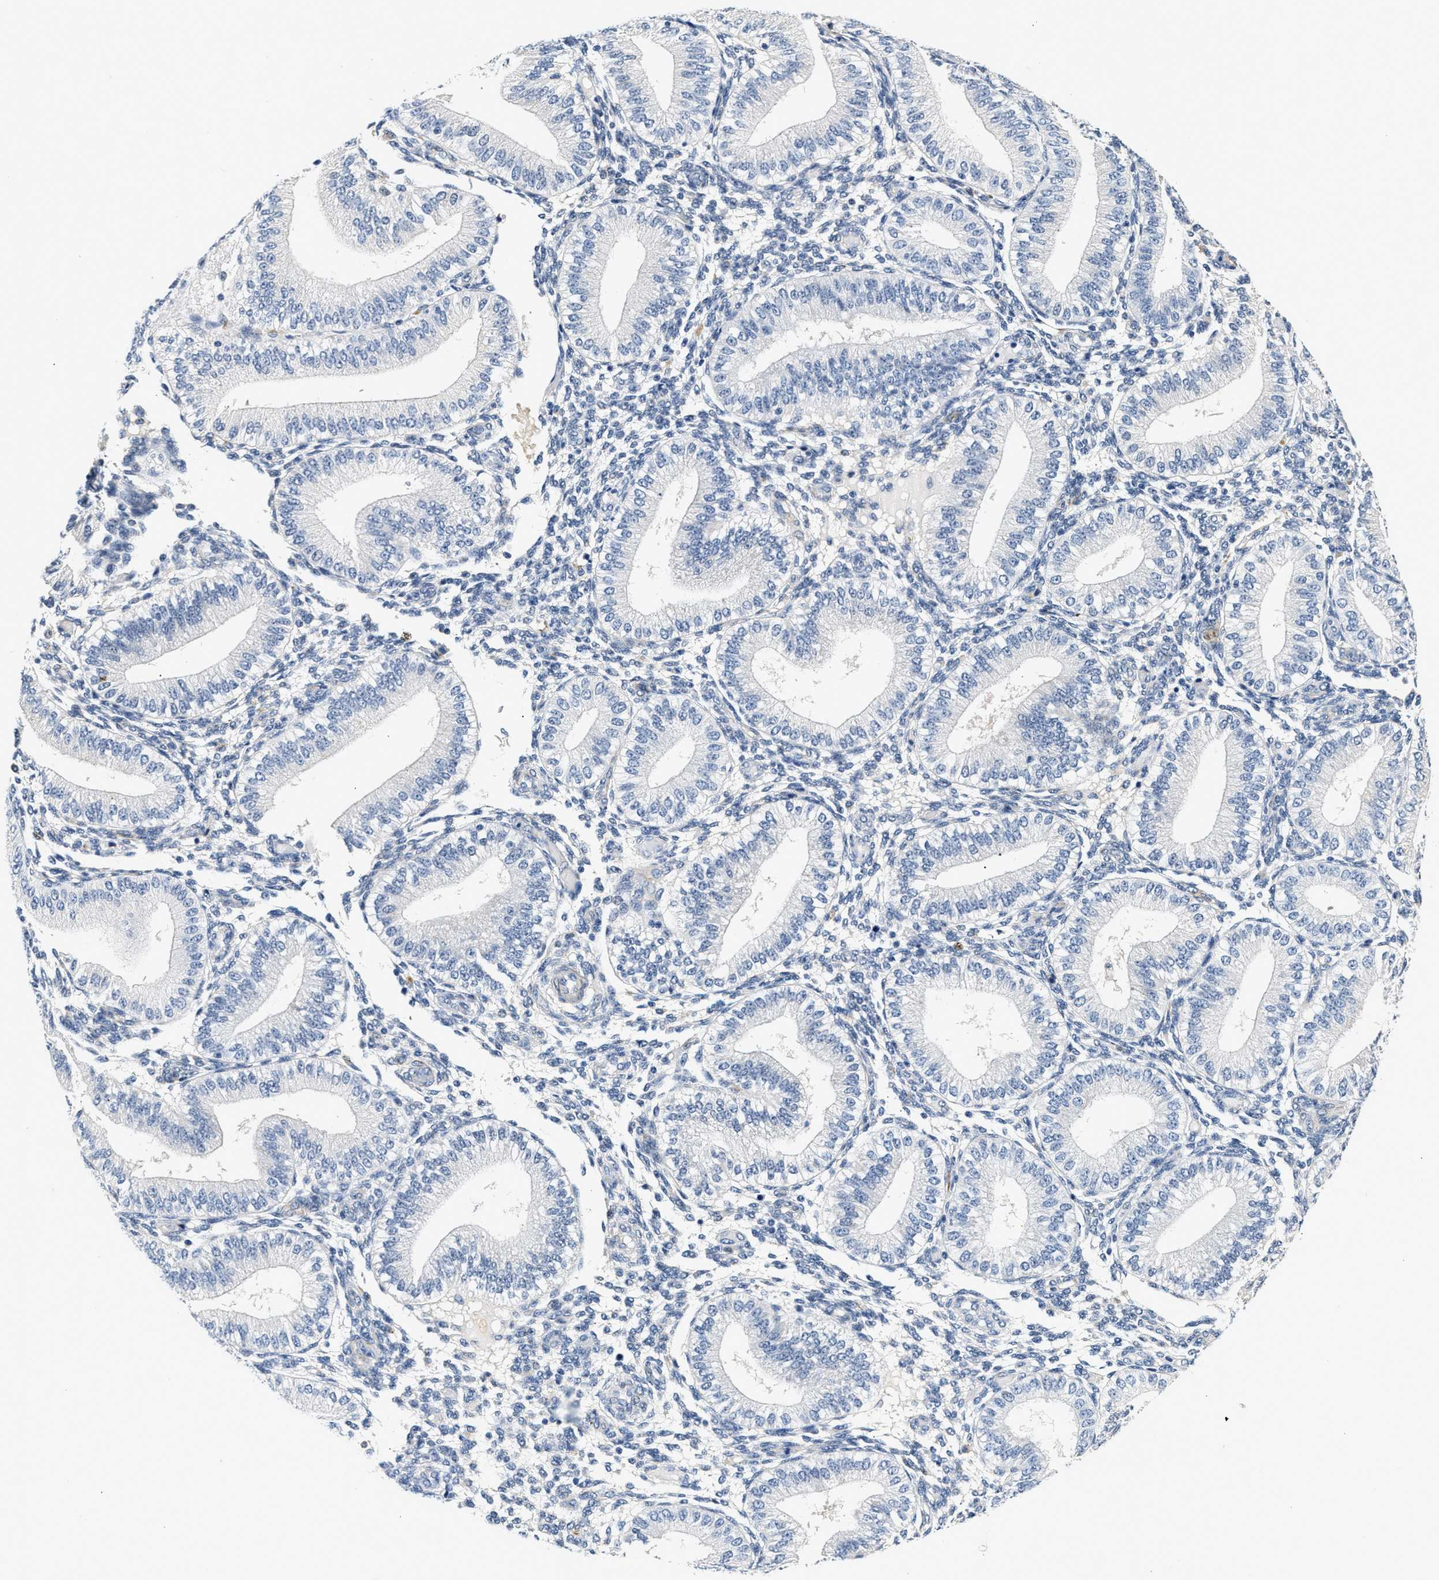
{"staining": {"intensity": "negative", "quantity": "none", "location": "none"}, "tissue": "endometrium", "cell_type": "Cells in endometrial stroma", "image_type": "normal", "snomed": [{"axis": "morphology", "description": "Normal tissue, NOS"}, {"axis": "topography", "description": "Endometrium"}], "caption": "Endometrium was stained to show a protein in brown. There is no significant positivity in cells in endometrial stroma.", "gene": "MED22", "patient": {"sex": "female", "age": 39}}